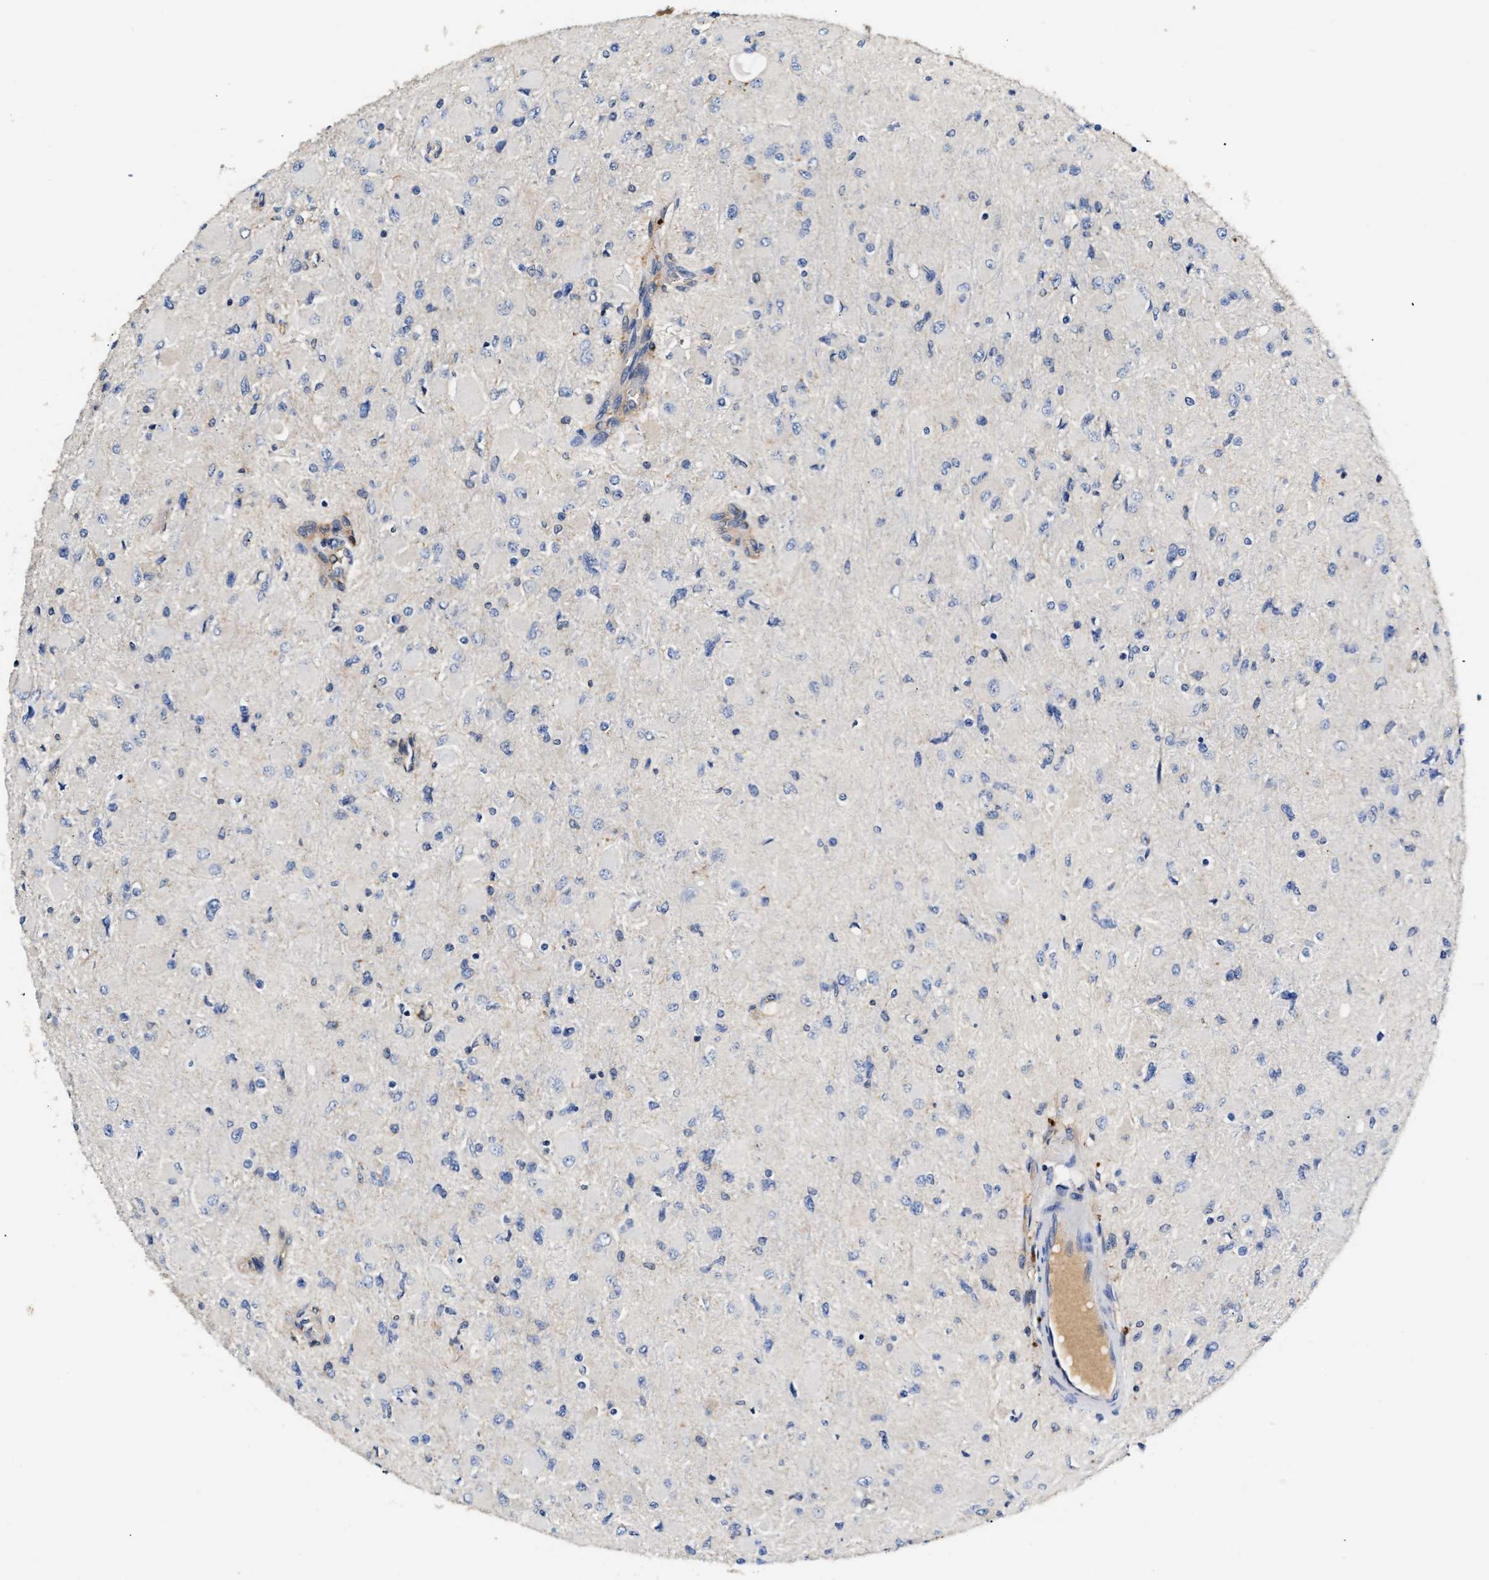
{"staining": {"intensity": "negative", "quantity": "none", "location": "none"}, "tissue": "glioma", "cell_type": "Tumor cells", "image_type": "cancer", "snomed": [{"axis": "morphology", "description": "Glioma, malignant, High grade"}, {"axis": "topography", "description": "Cerebral cortex"}], "caption": "DAB immunohistochemical staining of human glioma shows no significant expression in tumor cells.", "gene": "SLCO2B1", "patient": {"sex": "female", "age": 36}}